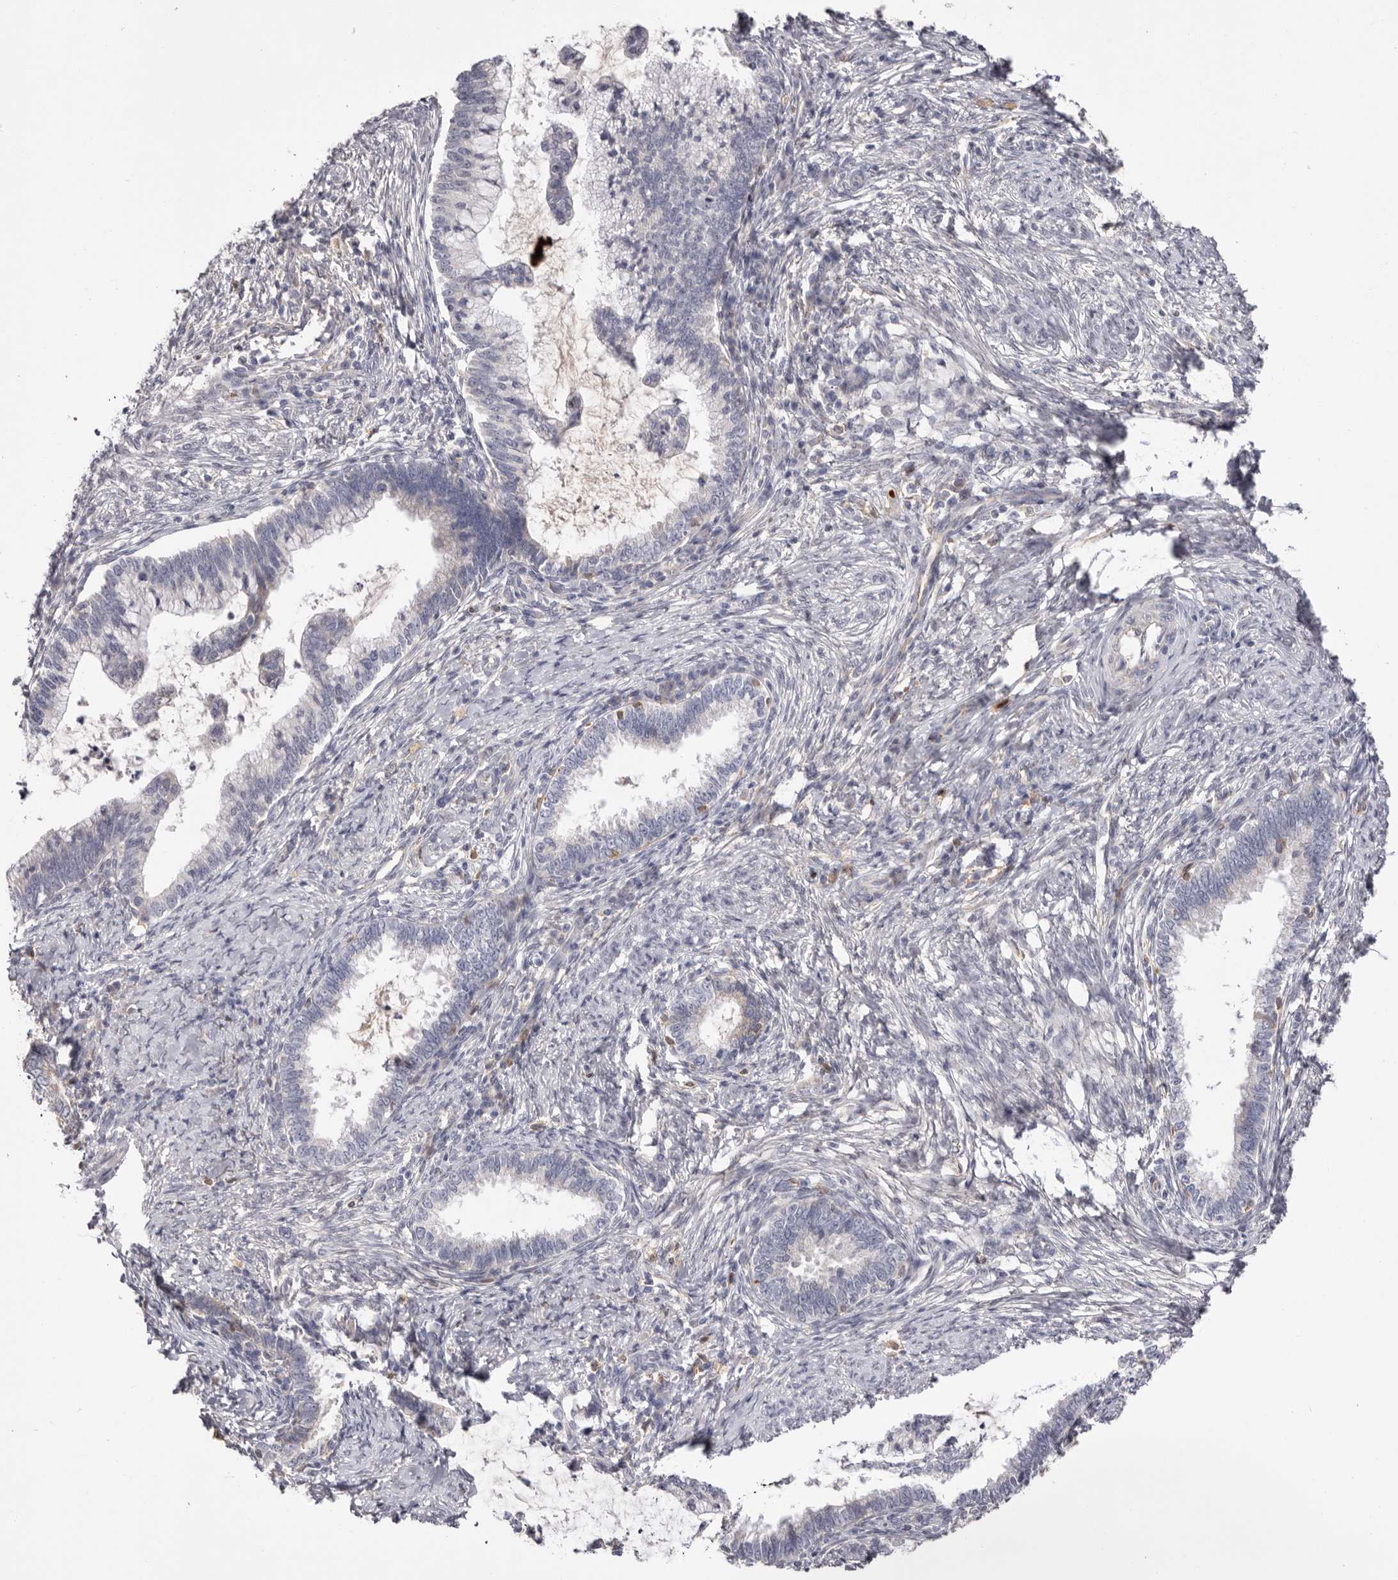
{"staining": {"intensity": "negative", "quantity": "none", "location": "none"}, "tissue": "cervical cancer", "cell_type": "Tumor cells", "image_type": "cancer", "snomed": [{"axis": "morphology", "description": "Adenocarcinoma, NOS"}, {"axis": "topography", "description": "Cervix"}], "caption": "DAB (3,3'-diaminobenzidine) immunohistochemical staining of cervical cancer (adenocarcinoma) demonstrates no significant expression in tumor cells.", "gene": "LMLN", "patient": {"sex": "female", "age": 36}}